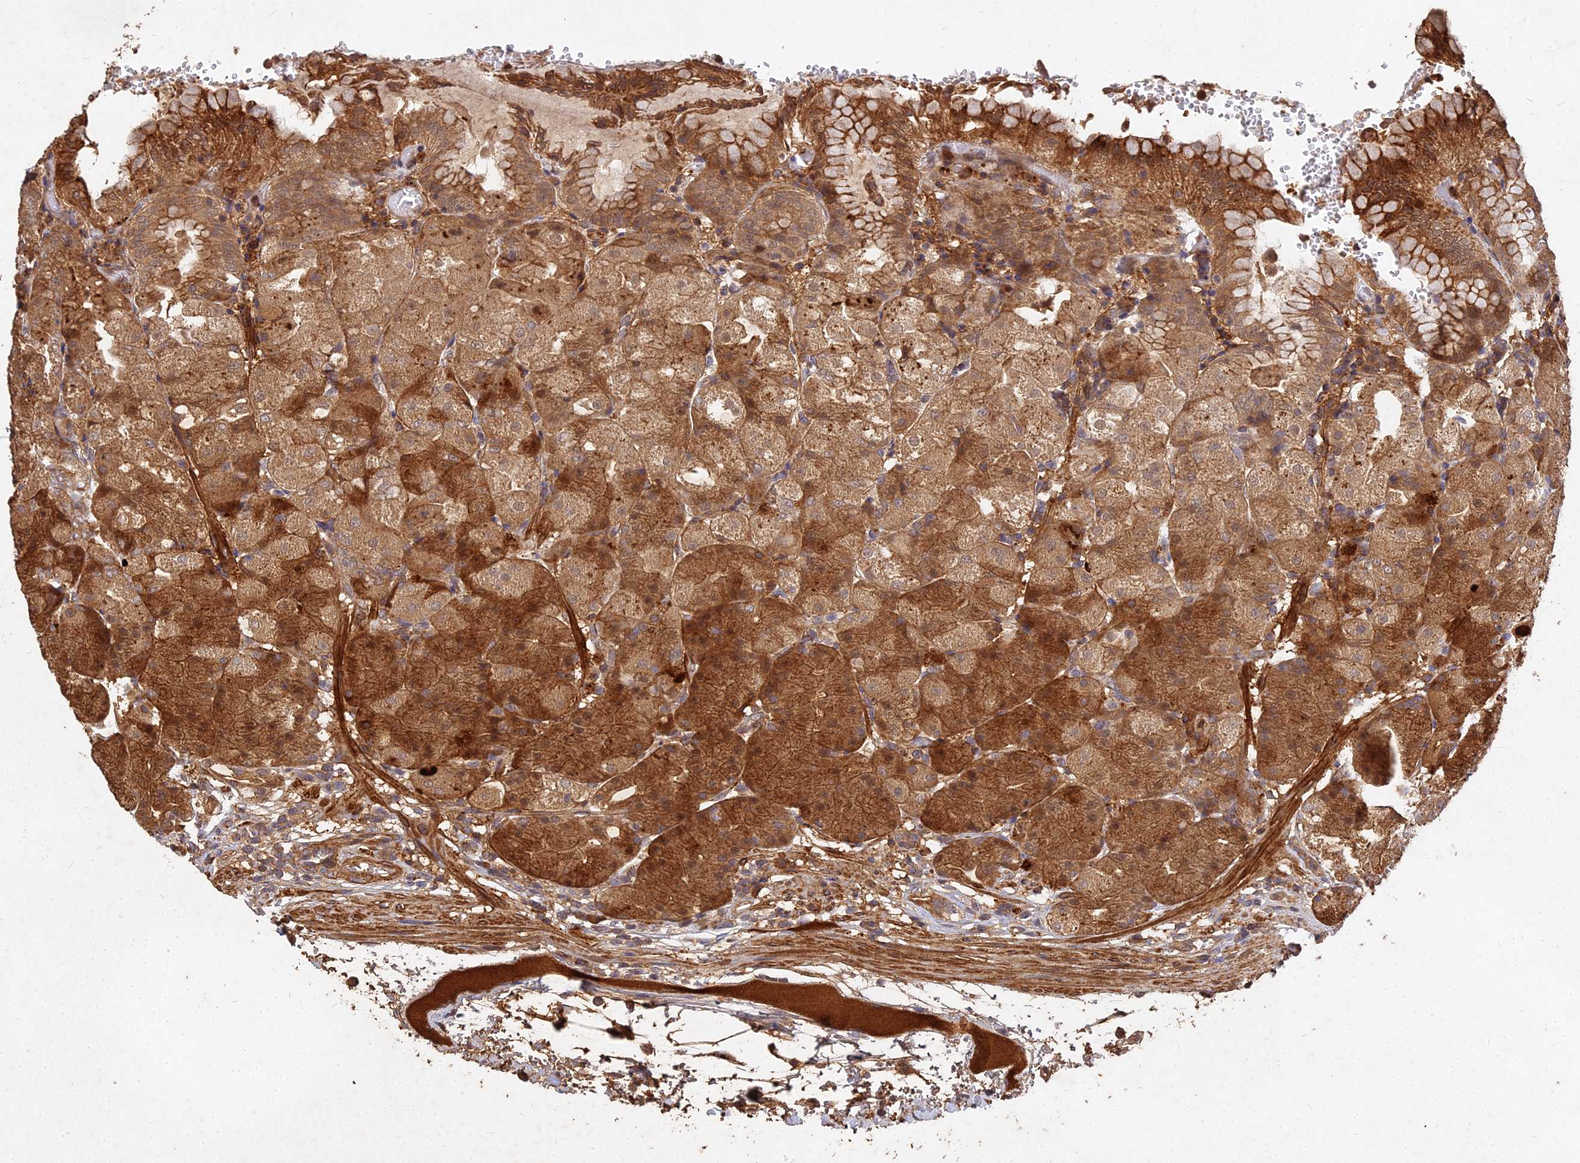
{"staining": {"intensity": "strong", "quantity": ">75%", "location": "cytoplasmic/membranous,nuclear"}, "tissue": "stomach", "cell_type": "Glandular cells", "image_type": "normal", "snomed": [{"axis": "morphology", "description": "Normal tissue, NOS"}, {"axis": "topography", "description": "Stomach, upper"}, {"axis": "topography", "description": "Stomach, lower"}], "caption": "A high amount of strong cytoplasmic/membranous,nuclear staining is identified in approximately >75% of glandular cells in normal stomach.", "gene": "UBE2W", "patient": {"sex": "male", "age": 62}}